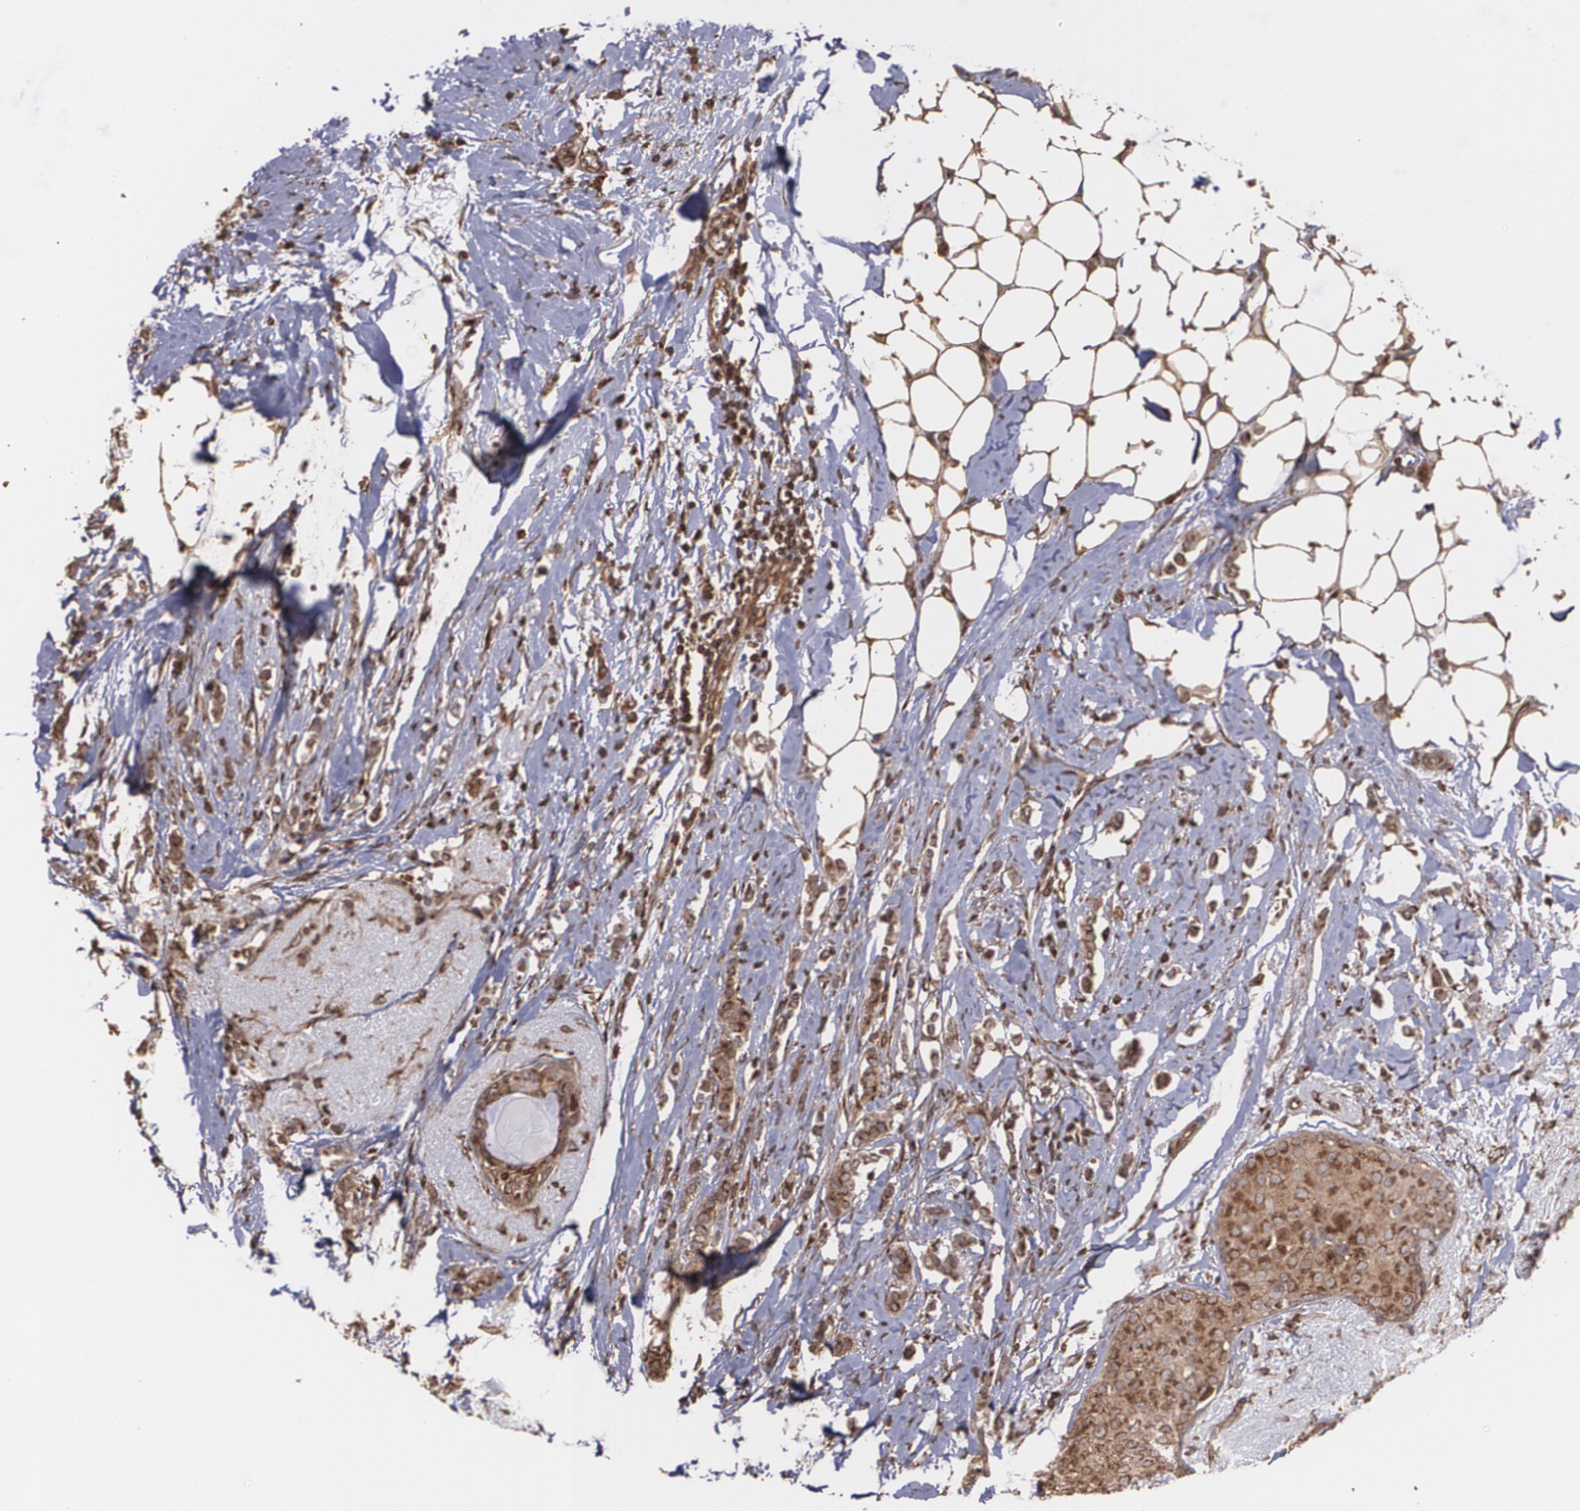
{"staining": {"intensity": "strong", "quantity": ">75%", "location": "cytoplasmic/membranous"}, "tissue": "breast cancer", "cell_type": "Tumor cells", "image_type": "cancer", "snomed": [{"axis": "morphology", "description": "Lobular carcinoma"}, {"axis": "topography", "description": "Breast"}], "caption": "Protein expression analysis of human breast cancer reveals strong cytoplasmic/membranous staining in approximately >75% of tumor cells. (DAB (3,3'-diaminobenzidine) IHC with brightfield microscopy, high magnification).", "gene": "TRIP11", "patient": {"sex": "female", "age": 55}}